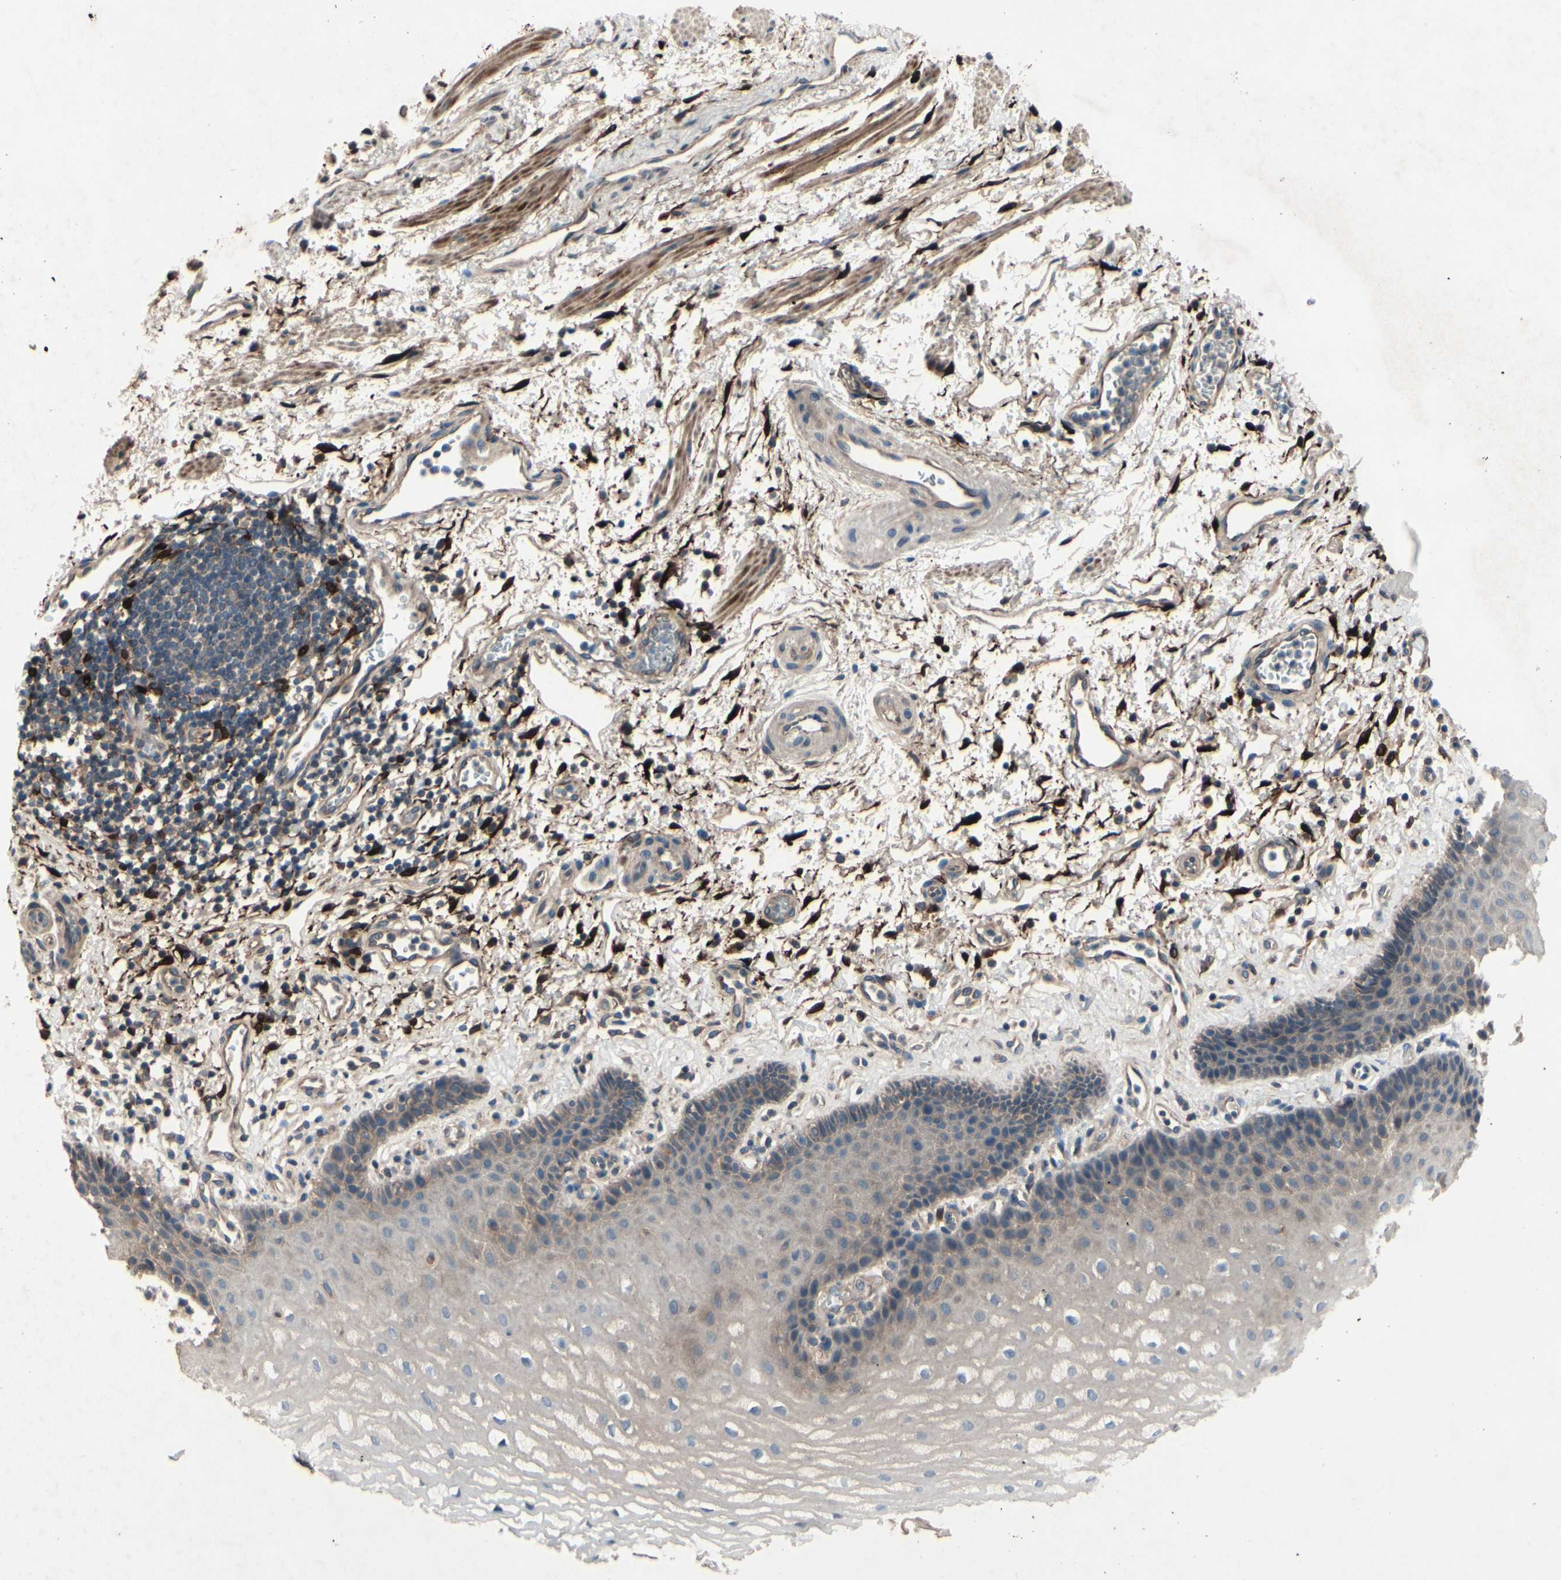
{"staining": {"intensity": "weak", "quantity": "25%-75%", "location": "cytoplasmic/membranous"}, "tissue": "esophagus", "cell_type": "Squamous epithelial cells", "image_type": "normal", "snomed": [{"axis": "morphology", "description": "Normal tissue, NOS"}, {"axis": "topography", "description": "Esophagus"}], "caption": "This is an image of IHC staining of normal esophagus, which shows weak positivity in the cytoplasmic/membranous of squamous epithelial cells.", "gene": "ICAM5", "patient": {"sex": "male", "age": 54}}